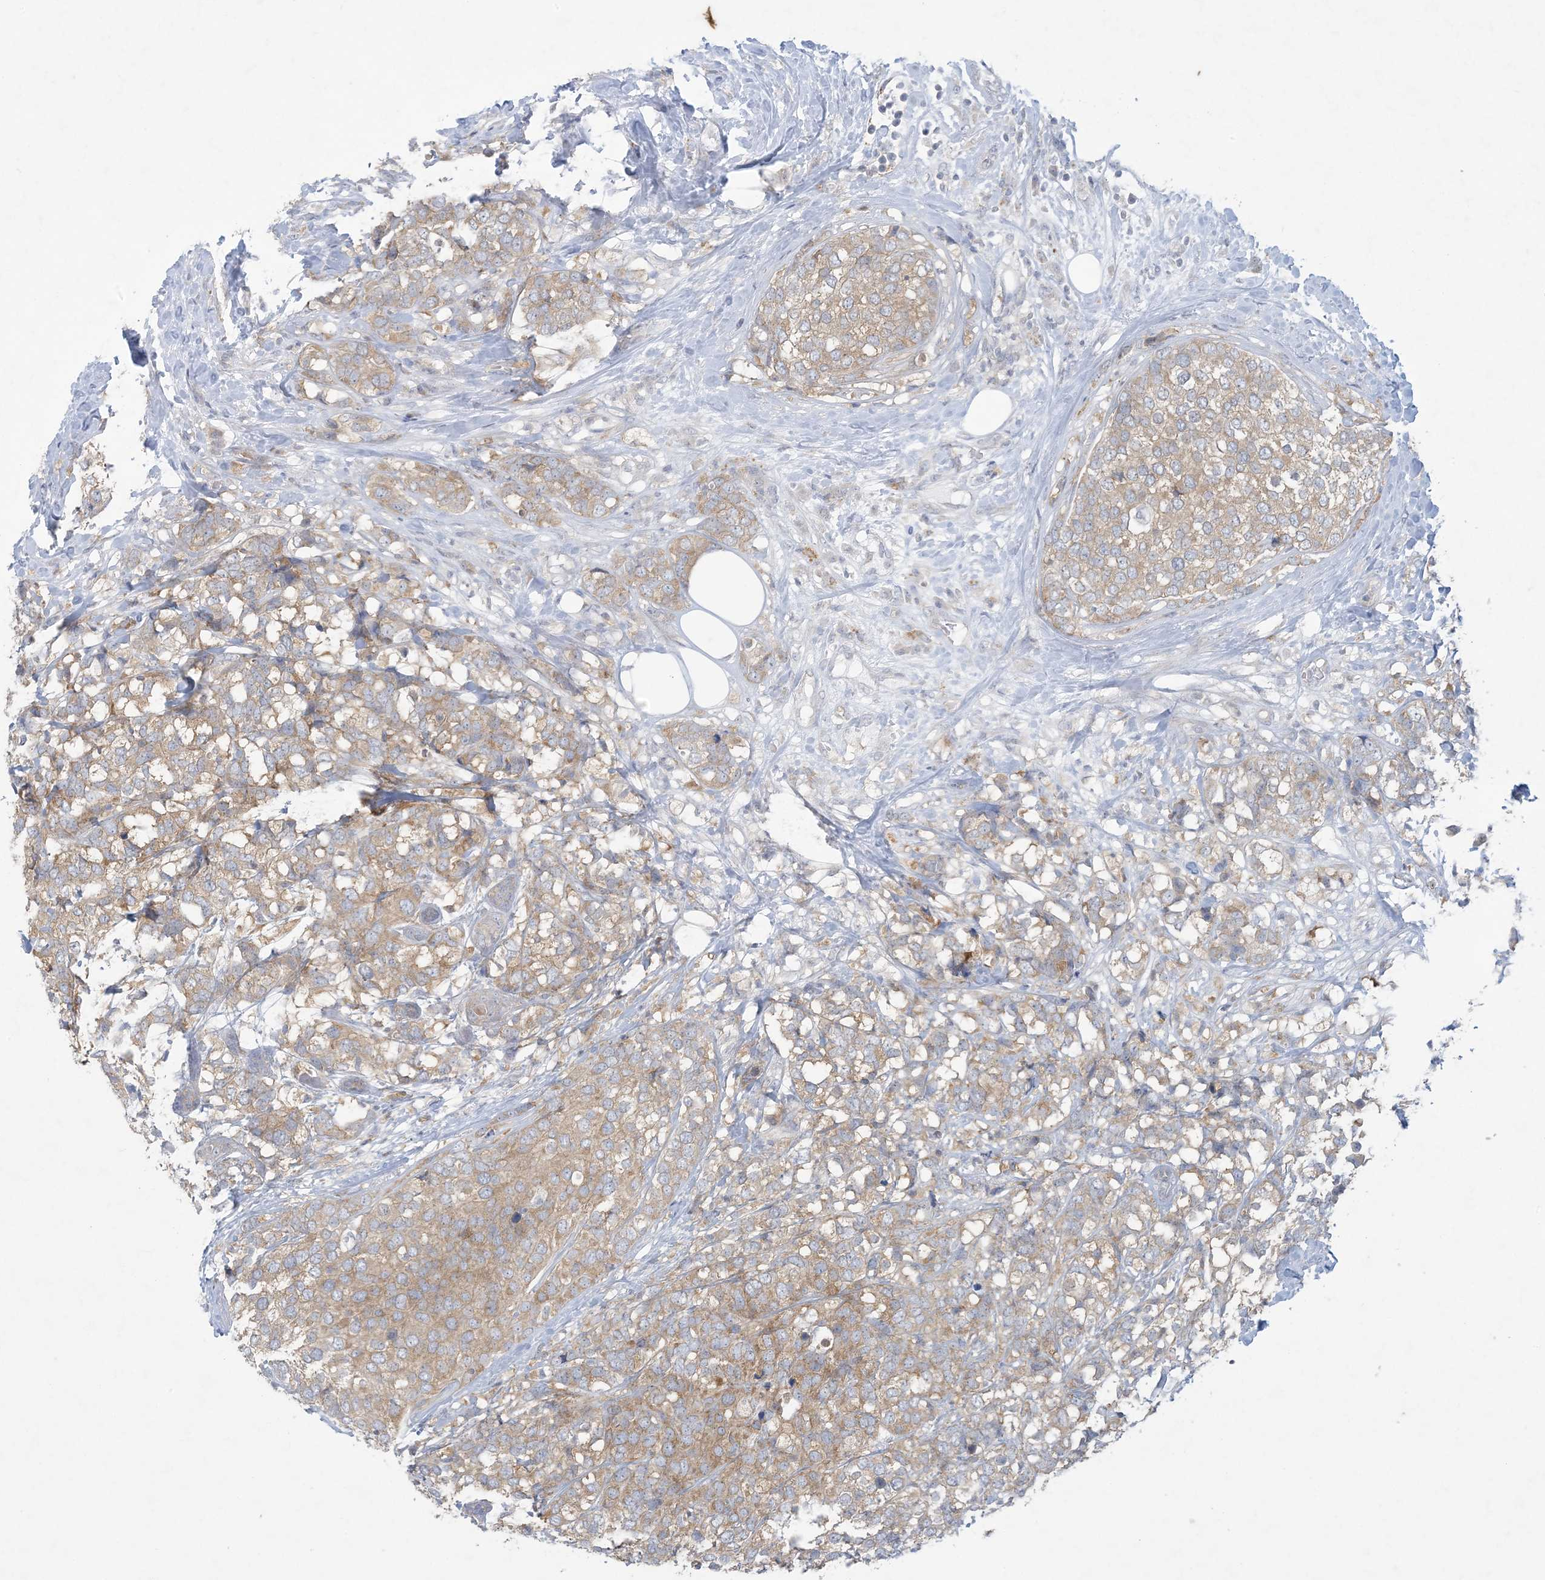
{"staining": {"intensity": "weak", "quantity": ">75%", "location": "cytoplasmic/membranous"}, "tissue": "breast cancer", "cell_type": "Tumor cells", "image_type": "cancer", "snomed": [{"axis": "morphology", "description": "Lobular carcinoma"}, {"axis": "topography", "description": "Breast"}], "caption": "Human lobular carcinoma (breast) stained with a protein marker shows weak staining in tumor cells.", "gene": "KIF3A", "patient": {"sex": "female", "age": 59}}